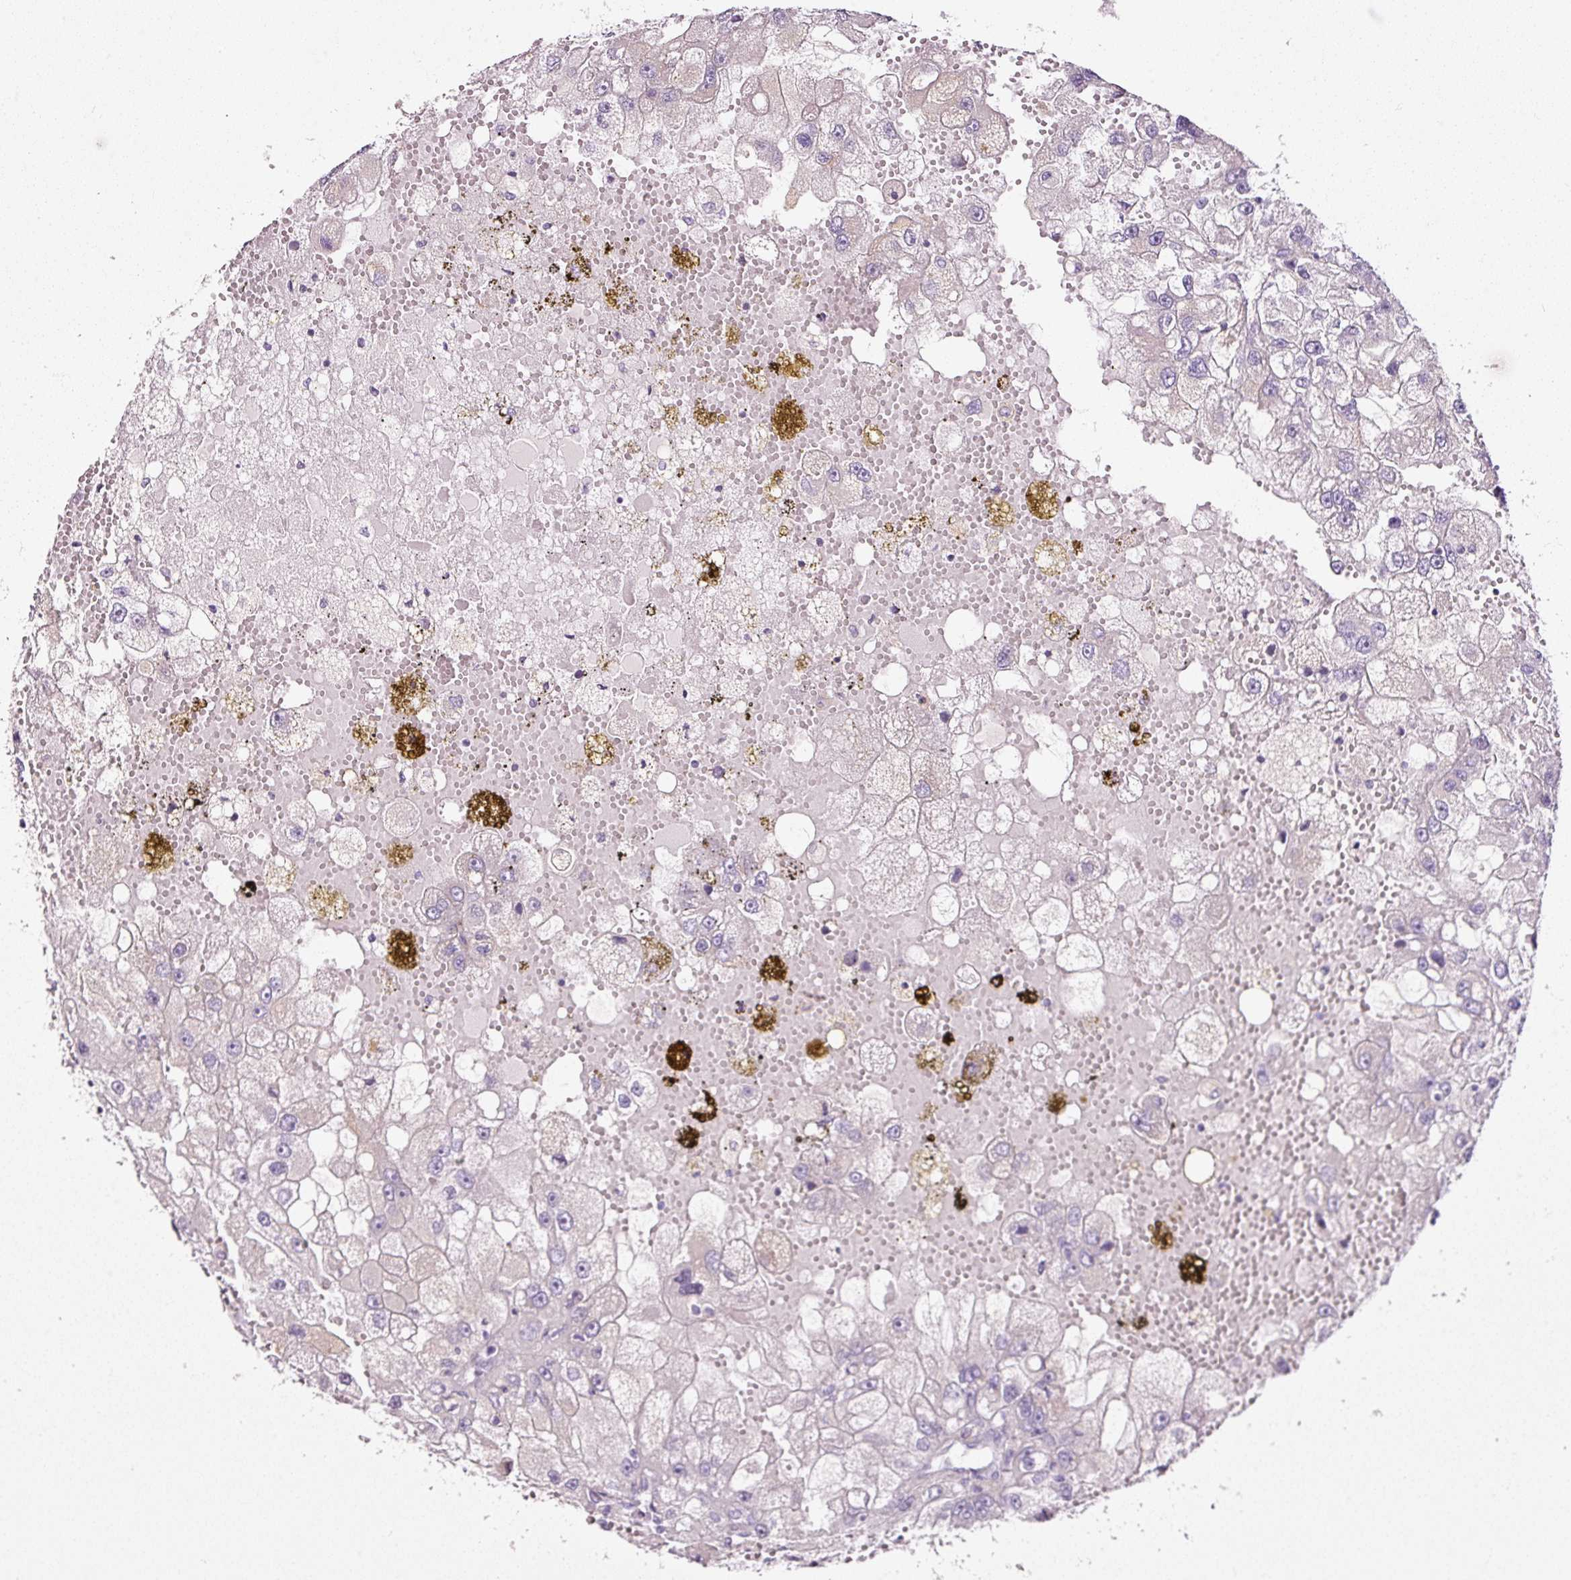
{"staining": {"intensity": "negative", "quantity": "none", "location": "none"}, "tissue": "renal cancer", "cell_type": "Tumor cells", "image_type": "cancer", "snomed": [{"axis": "morphology", "description": "Adenocarcinoma, NOS"}, {"axis": "topography", "description": "Kidney"}], "caption": "An immunohistochemistry (IHC) micrograph of renal cancer (adenocarcinoma) is shown. There is no staining in tumor cells of renal cancer (adenocarcinoma).", "gene": "CYB561A3", "patient": {"sex": "male", "age": 63}}